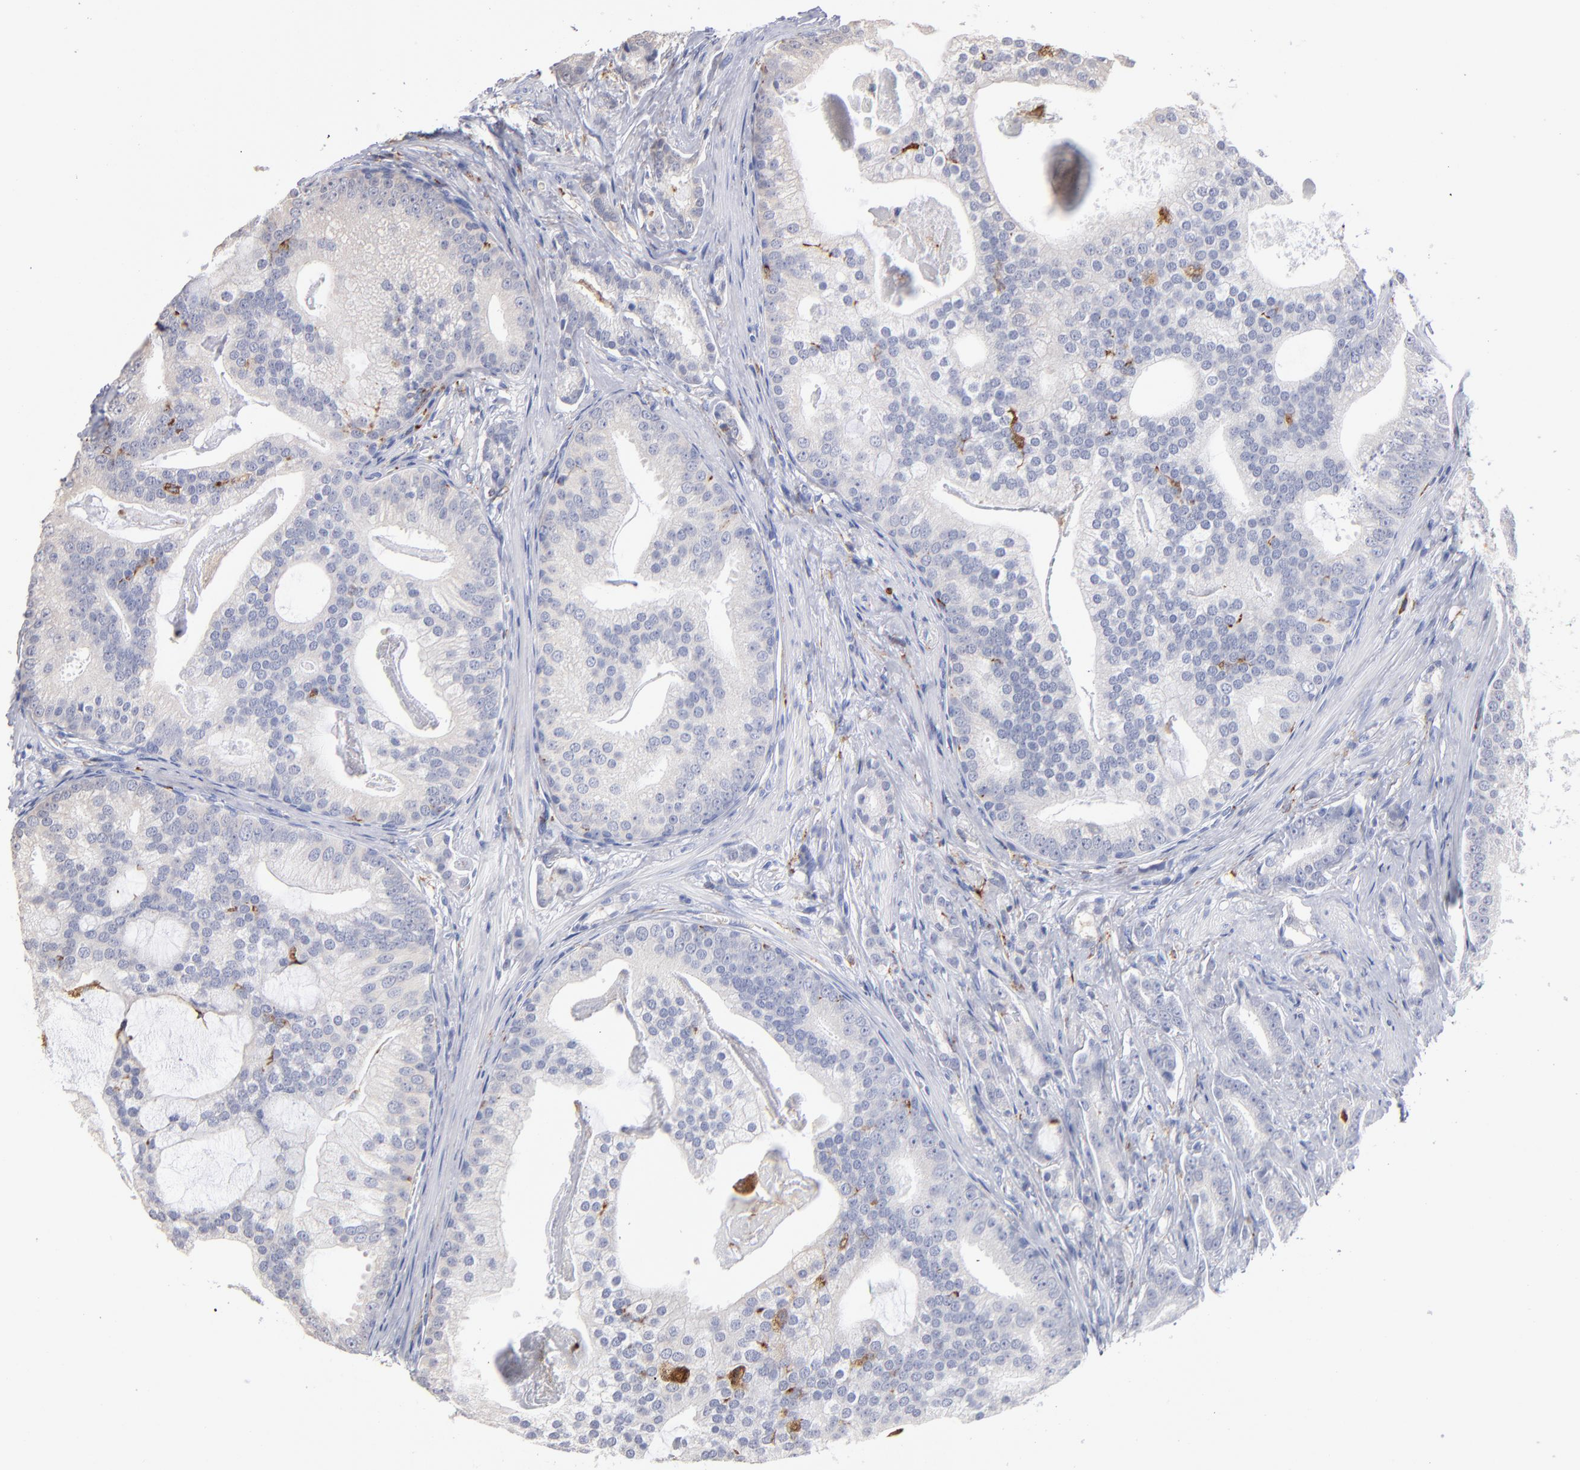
{"staining": {"intensity": "negative", "quantity": "none", "location": "none"}, "tissue": "prostate cancer", "cell_type": "Tumor cells", "image_type": "cancer", "snomed": [{"axis": "morphology", "description": "Adenocarcinoma, Low grade"}, {"axis": "topography", "description": "Prostate"}], "caption": "Prostate cancer (low-grade adenocarcinoma) was stained to show a protein in brown. There is no significant expression in tumor cells.", "gene": "CD180", "patient": {"sex": "male", "age": 58}}